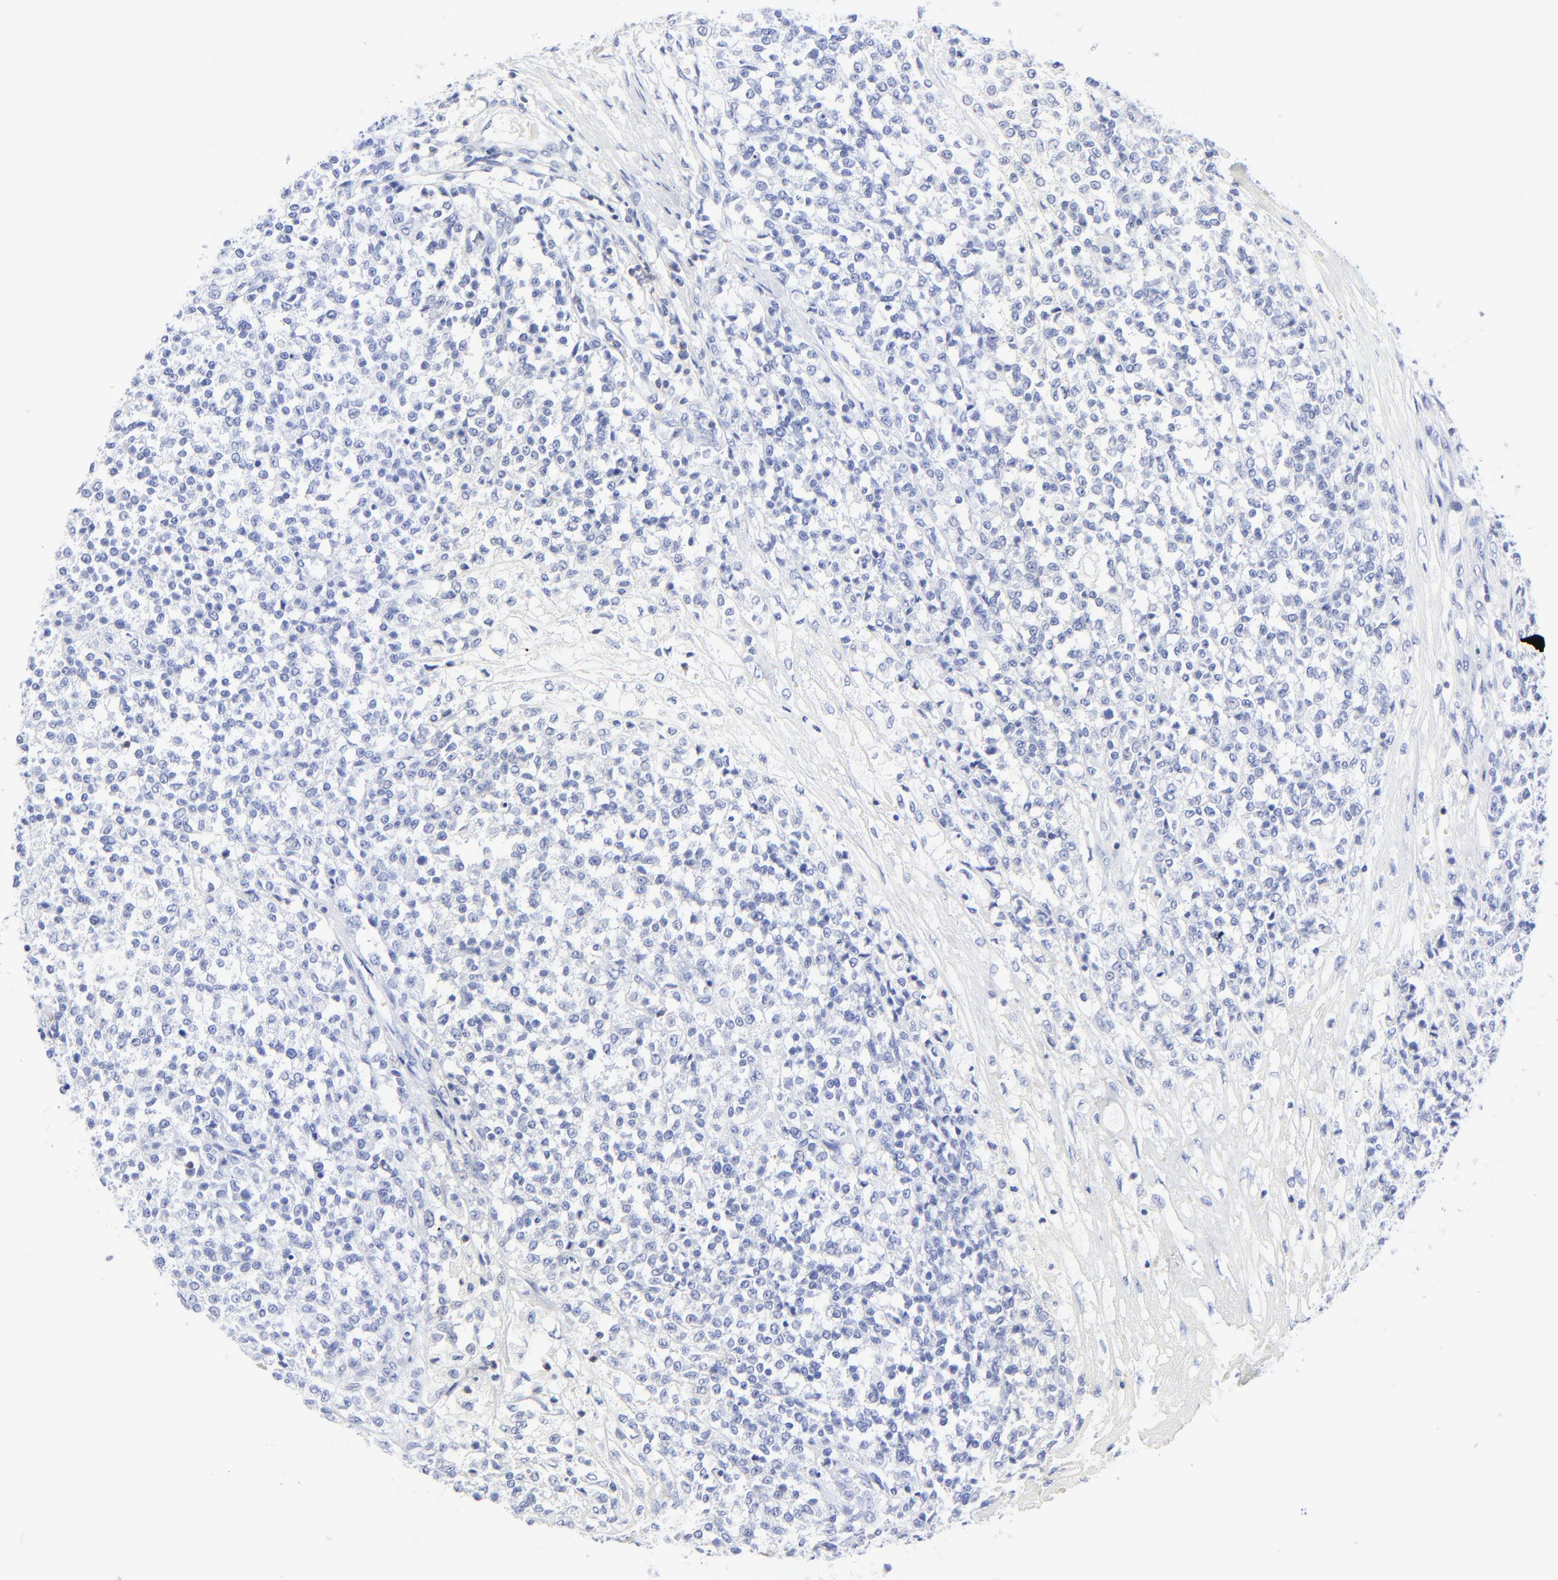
{"staining": {"intensity": "negative", "quantity": "none", "location": "none"}, "tissue": "testis cancer", "cell_type": "Tumor cells", "image_type": "cancer", "snomed": [{"axis": "morphology", "description": "Seminoma, NOS"}, {"axis": "topography", "description": "Testis"}], "caption": "Immunohistochemistry micrograph of human testis seminoma stained for a protein (brown), which shows no staining in tumor cells. The staining is performed using DAB brown chromogen with nuclei counter-stained in using hematoxylin.", "gene": "LCK", "patient": {"sex": "male", "age": 59}}